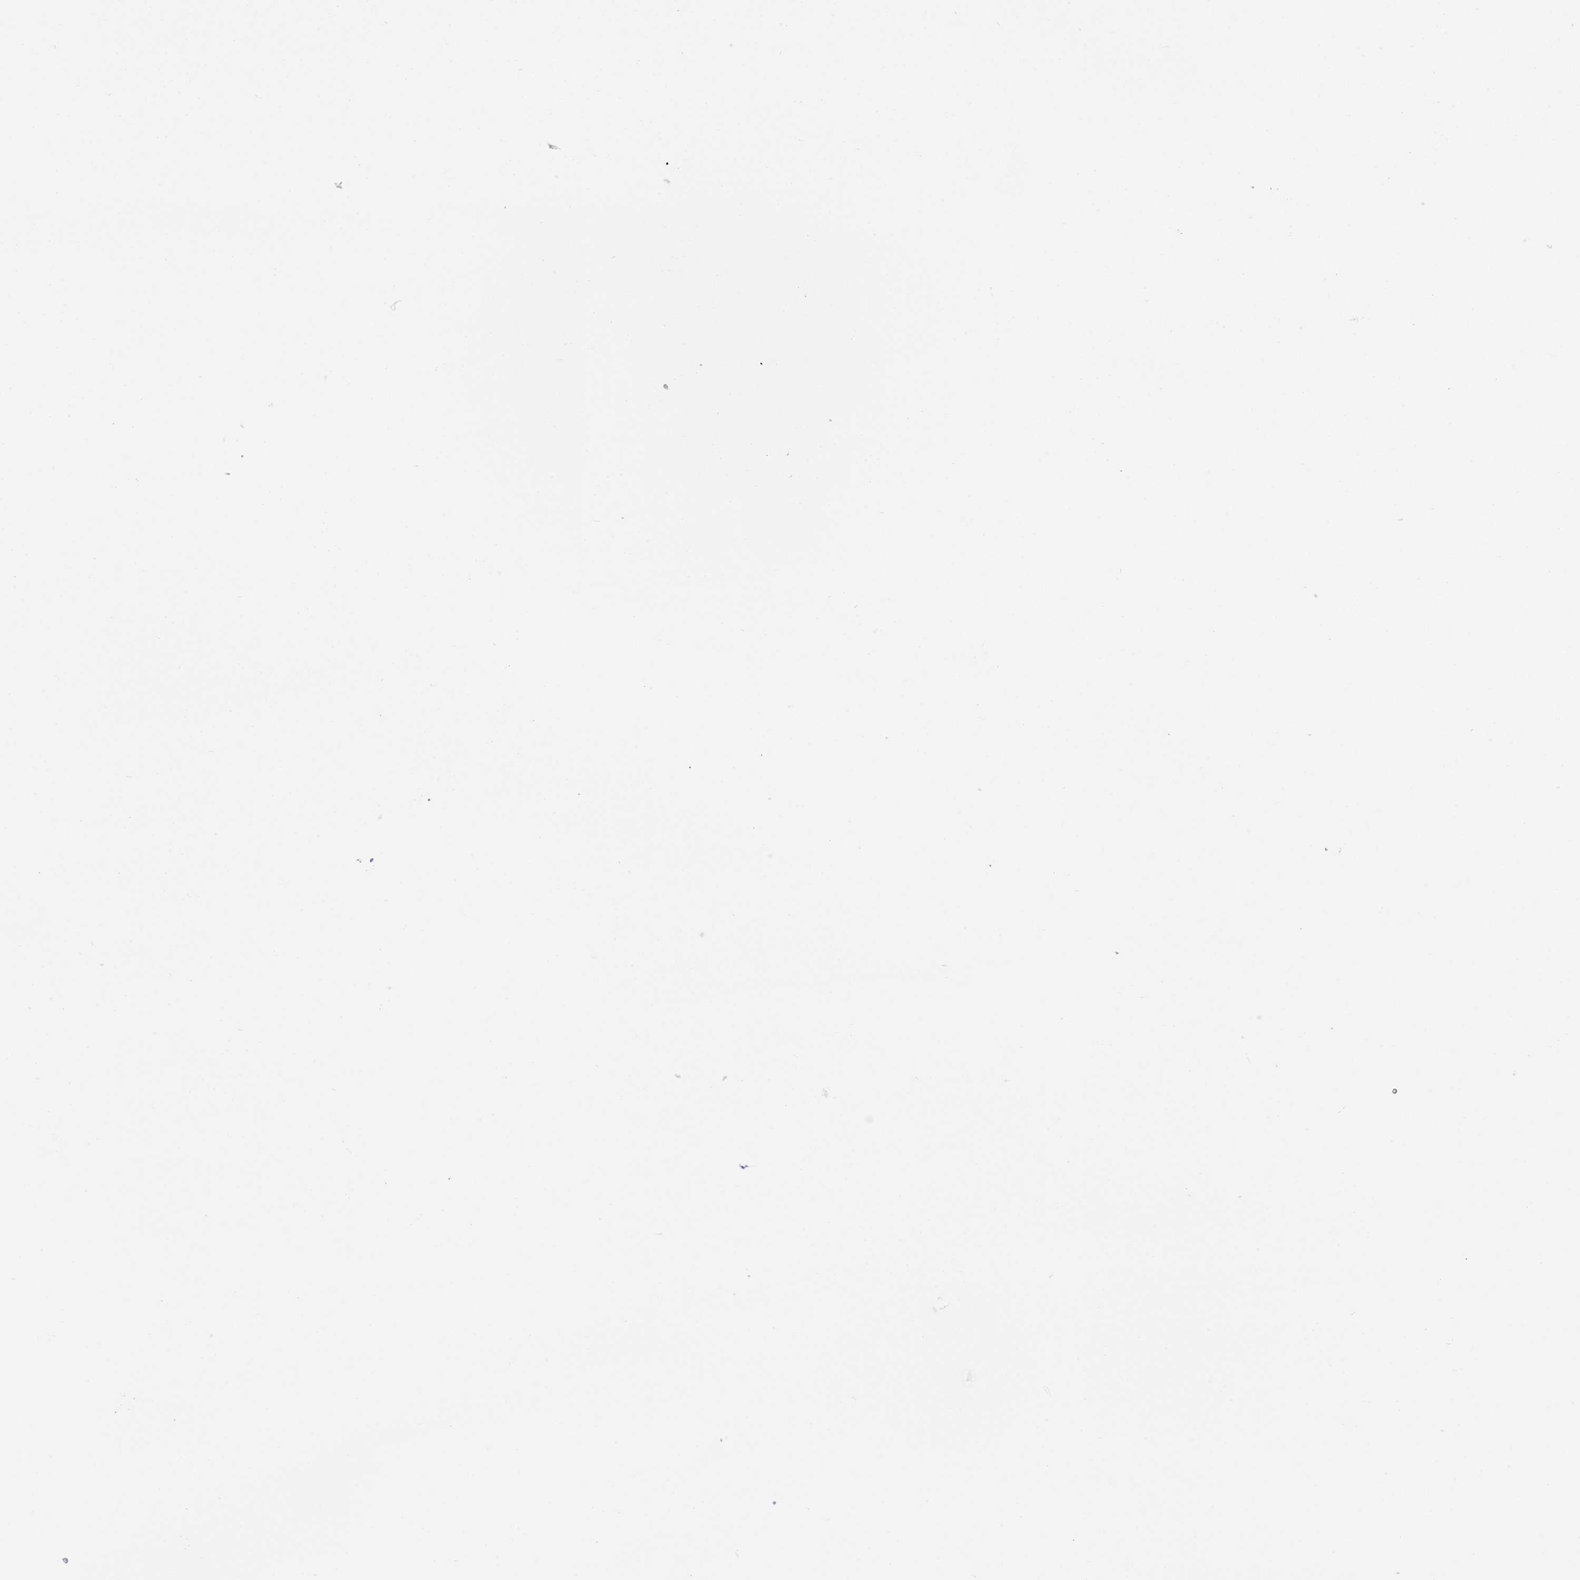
{"staining": {"intensity": "negative", "quantity": "none", "location": "none"}, "tissue": "parathyroid gland", "cell_type": "Glandular cells", "image_type": "normal", "snomed": [{"axis": "morphology", "description": "Normal tissue, NOS"}, {"axis": "topography", "description": "Parathyroid gland"}], "caption": "Glandular cells show no significant protein staining in normal parathyroid gland.", "gene": "ENSG00000289258", "patient": {"sex": "female", "age": 71}}